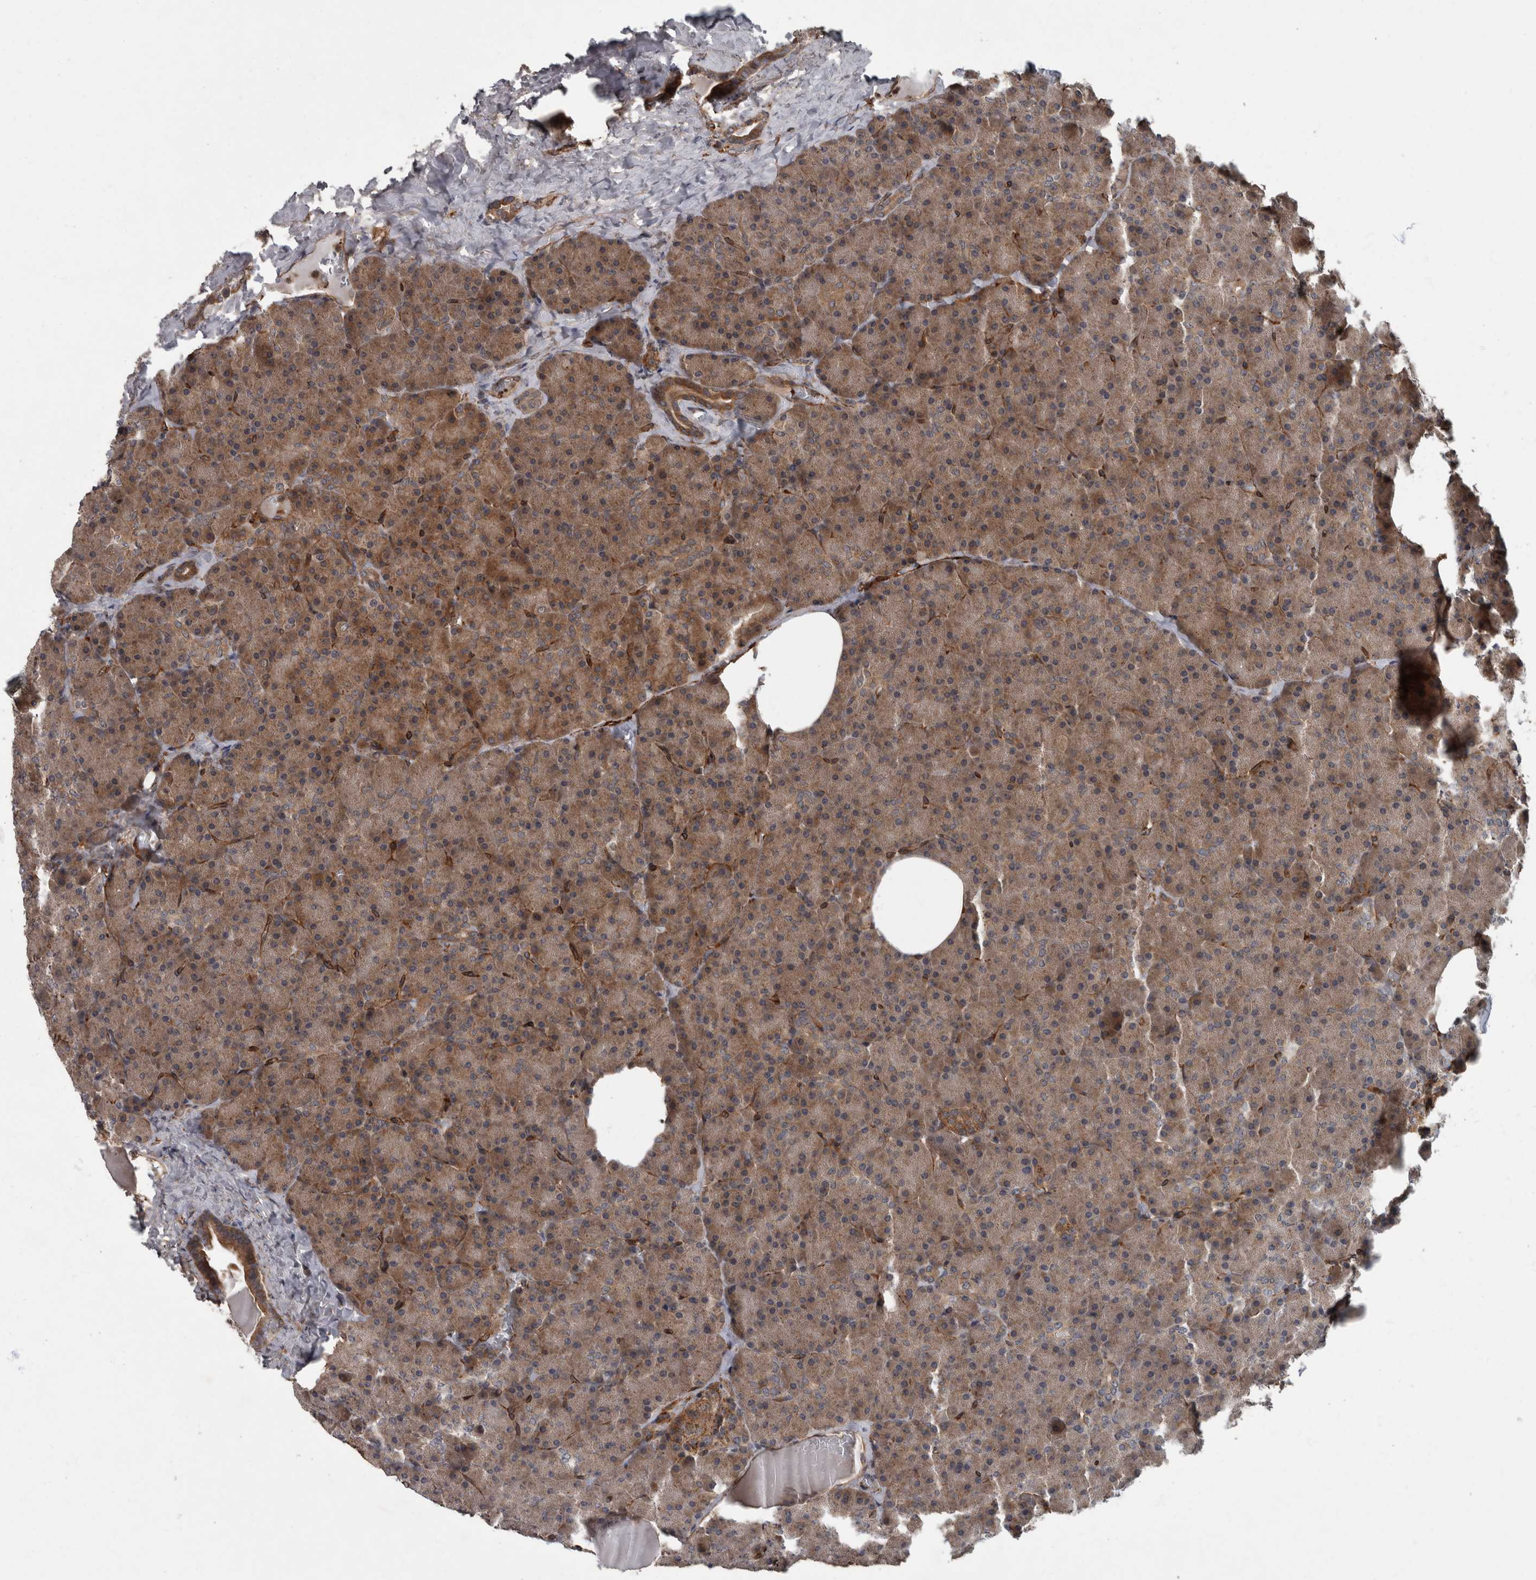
{"staining": {"intensity": "moderate", "quantity": ">75%", "location": "cytoplasmic/membranous"}, "tissue": "pancreas", "cell_type": "Exocrine glandular cells", "image_type": "normal", "snomed": [{"axis": "morphology", "description": "Normal tissue, NOS"}, {"axis": "morphology", "description": "Carcinoid, malignant, NOS"}, {"axis": "topography", "description": "Pancreas"}], "caption": "Protein staining exhibits moderate cytoplasmic/membranous expression in about >75% of exocrine glandular cells in benign pancreas.", "gene": "VEGFD", "patient": {"sex": "female", "age": 35}}